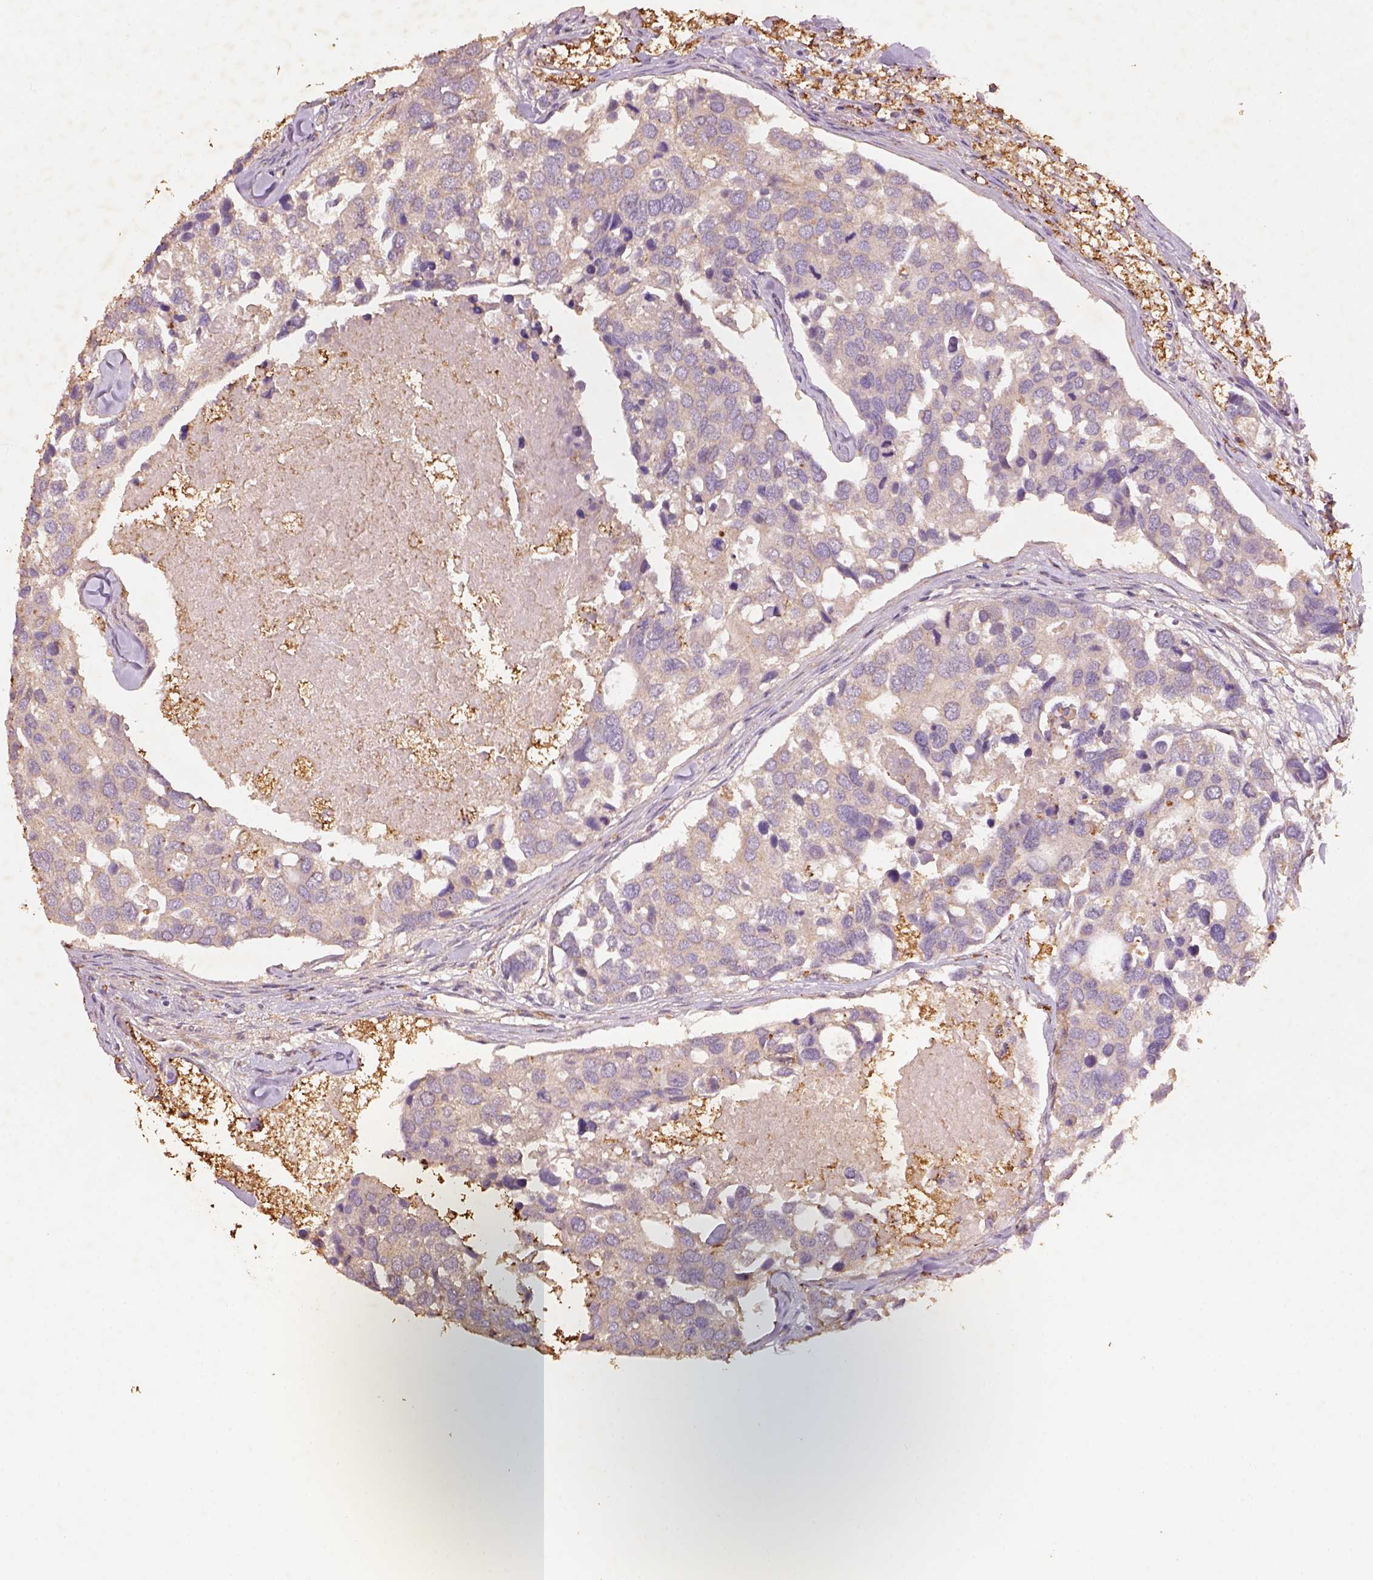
{"staining": {"intensity": "weak", "quantity": ">75%", "location": "cytoplasmic/membranous"}, "tissue": "breast cancer", "cell_type": "Tumor cells", "image_type": "cancer", "snomed": [{"axis": "morphology", "description": "Duct carcinoma"}, {"axis": "topography", "description": "Breast"}], "caption": "A micrograph showing weak cytoplasmic/membranous expression in about >75% of tumor cells in infiltrating ductal carcinoma (breast), as visualized by brown immunohistochemical staining.", "gene": "AP2B1", "patient": {"sex": "female", "age": 83}}